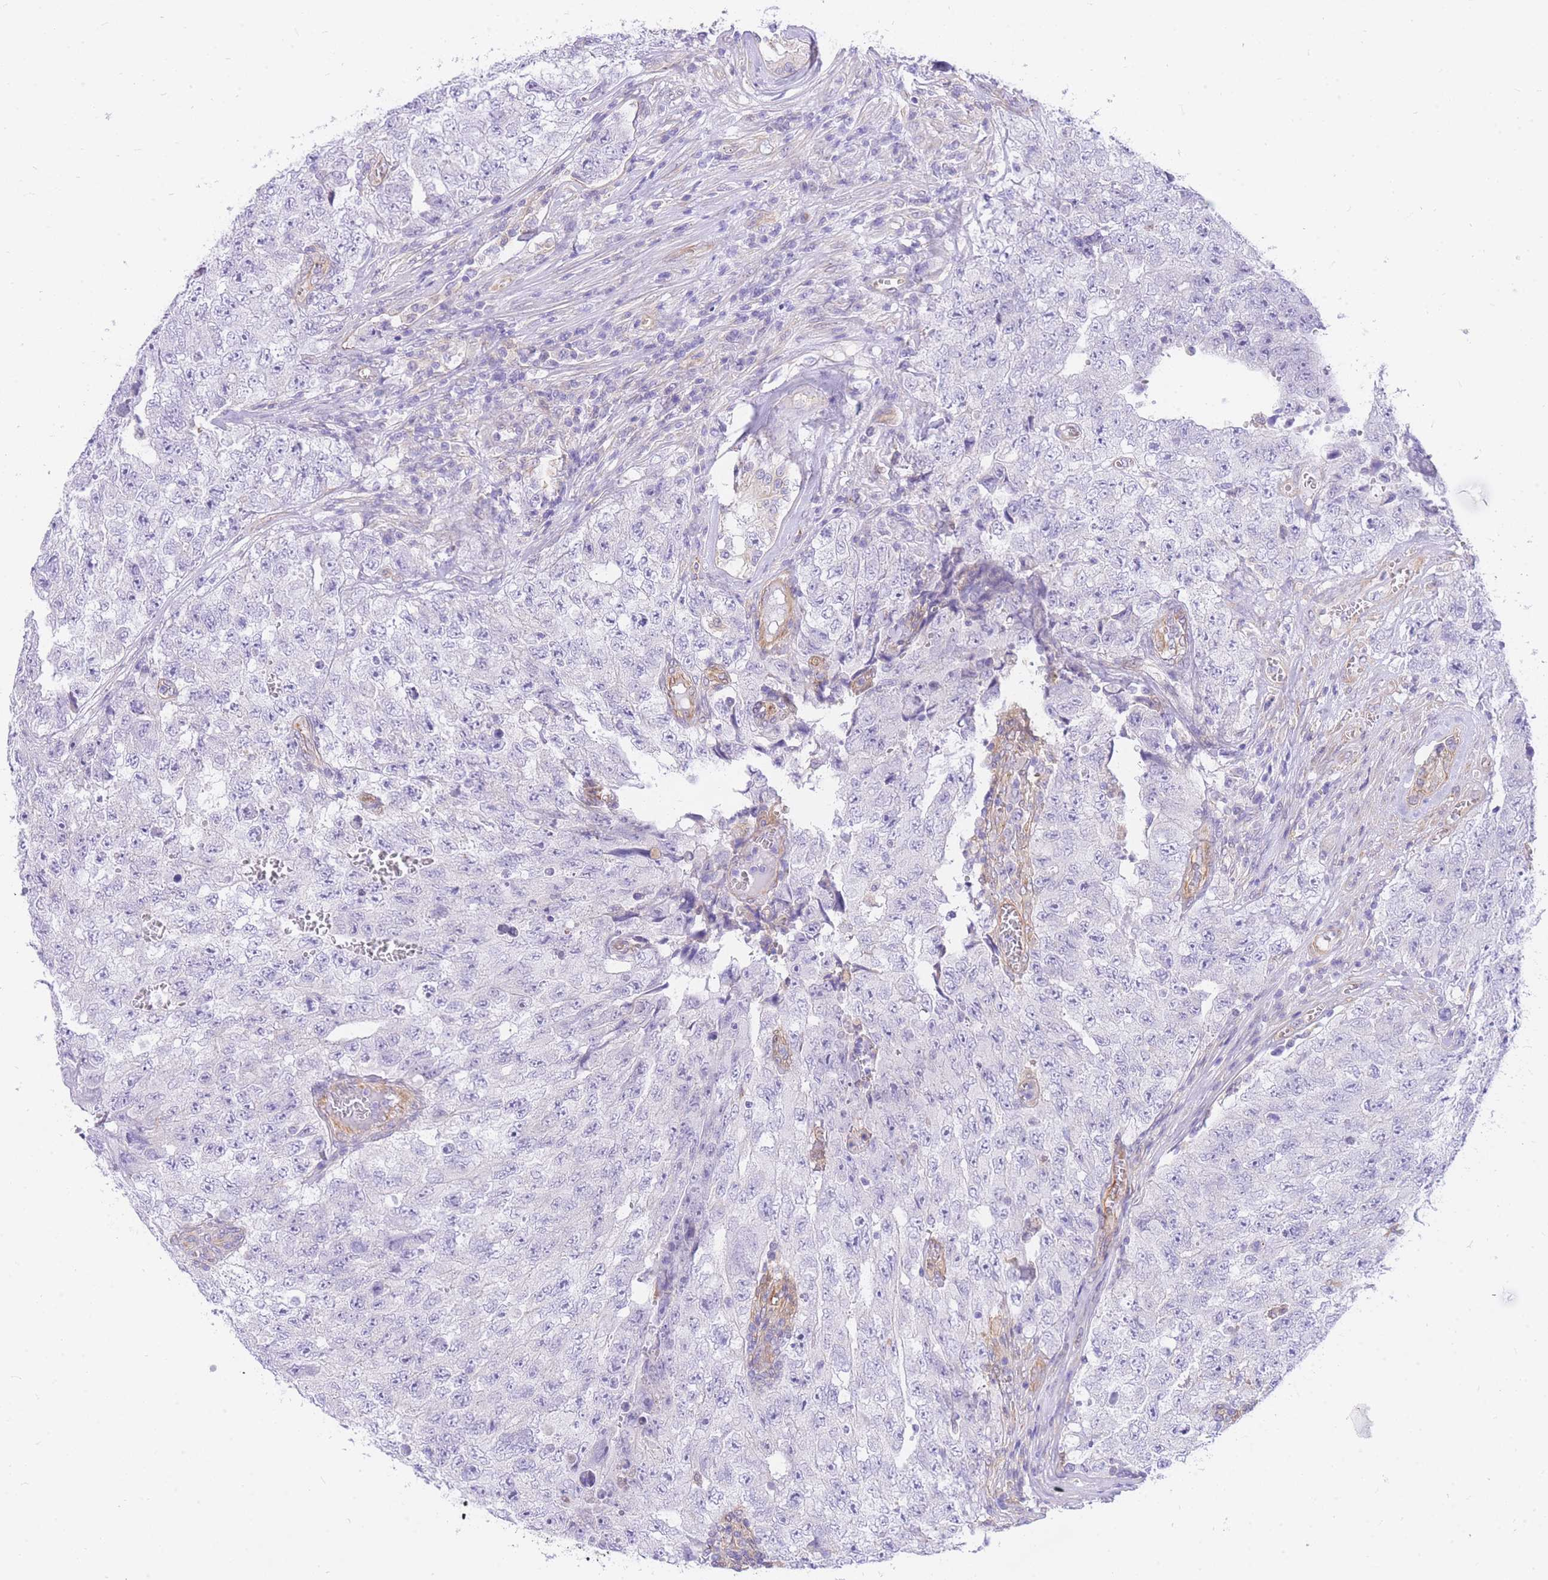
{"staining": {"intensity": "negative", "quantity": "none", "location": "none"}, "tissue": "testis cancer", "cell_type": "Tumor cells", "image_type": "cancer", "snomed": [{"axis": "morphology", "description": "Carcinoma, Embryonal, NOS"}, {"axis": "topography", "description": "Testis"}], "caption": "Human testis cancer stained for a protein using immunohistochemistry demonstrates no staining in tumor cells.", "gene": "SRSF12", "patient": {"sex": "male", "age": 17}}